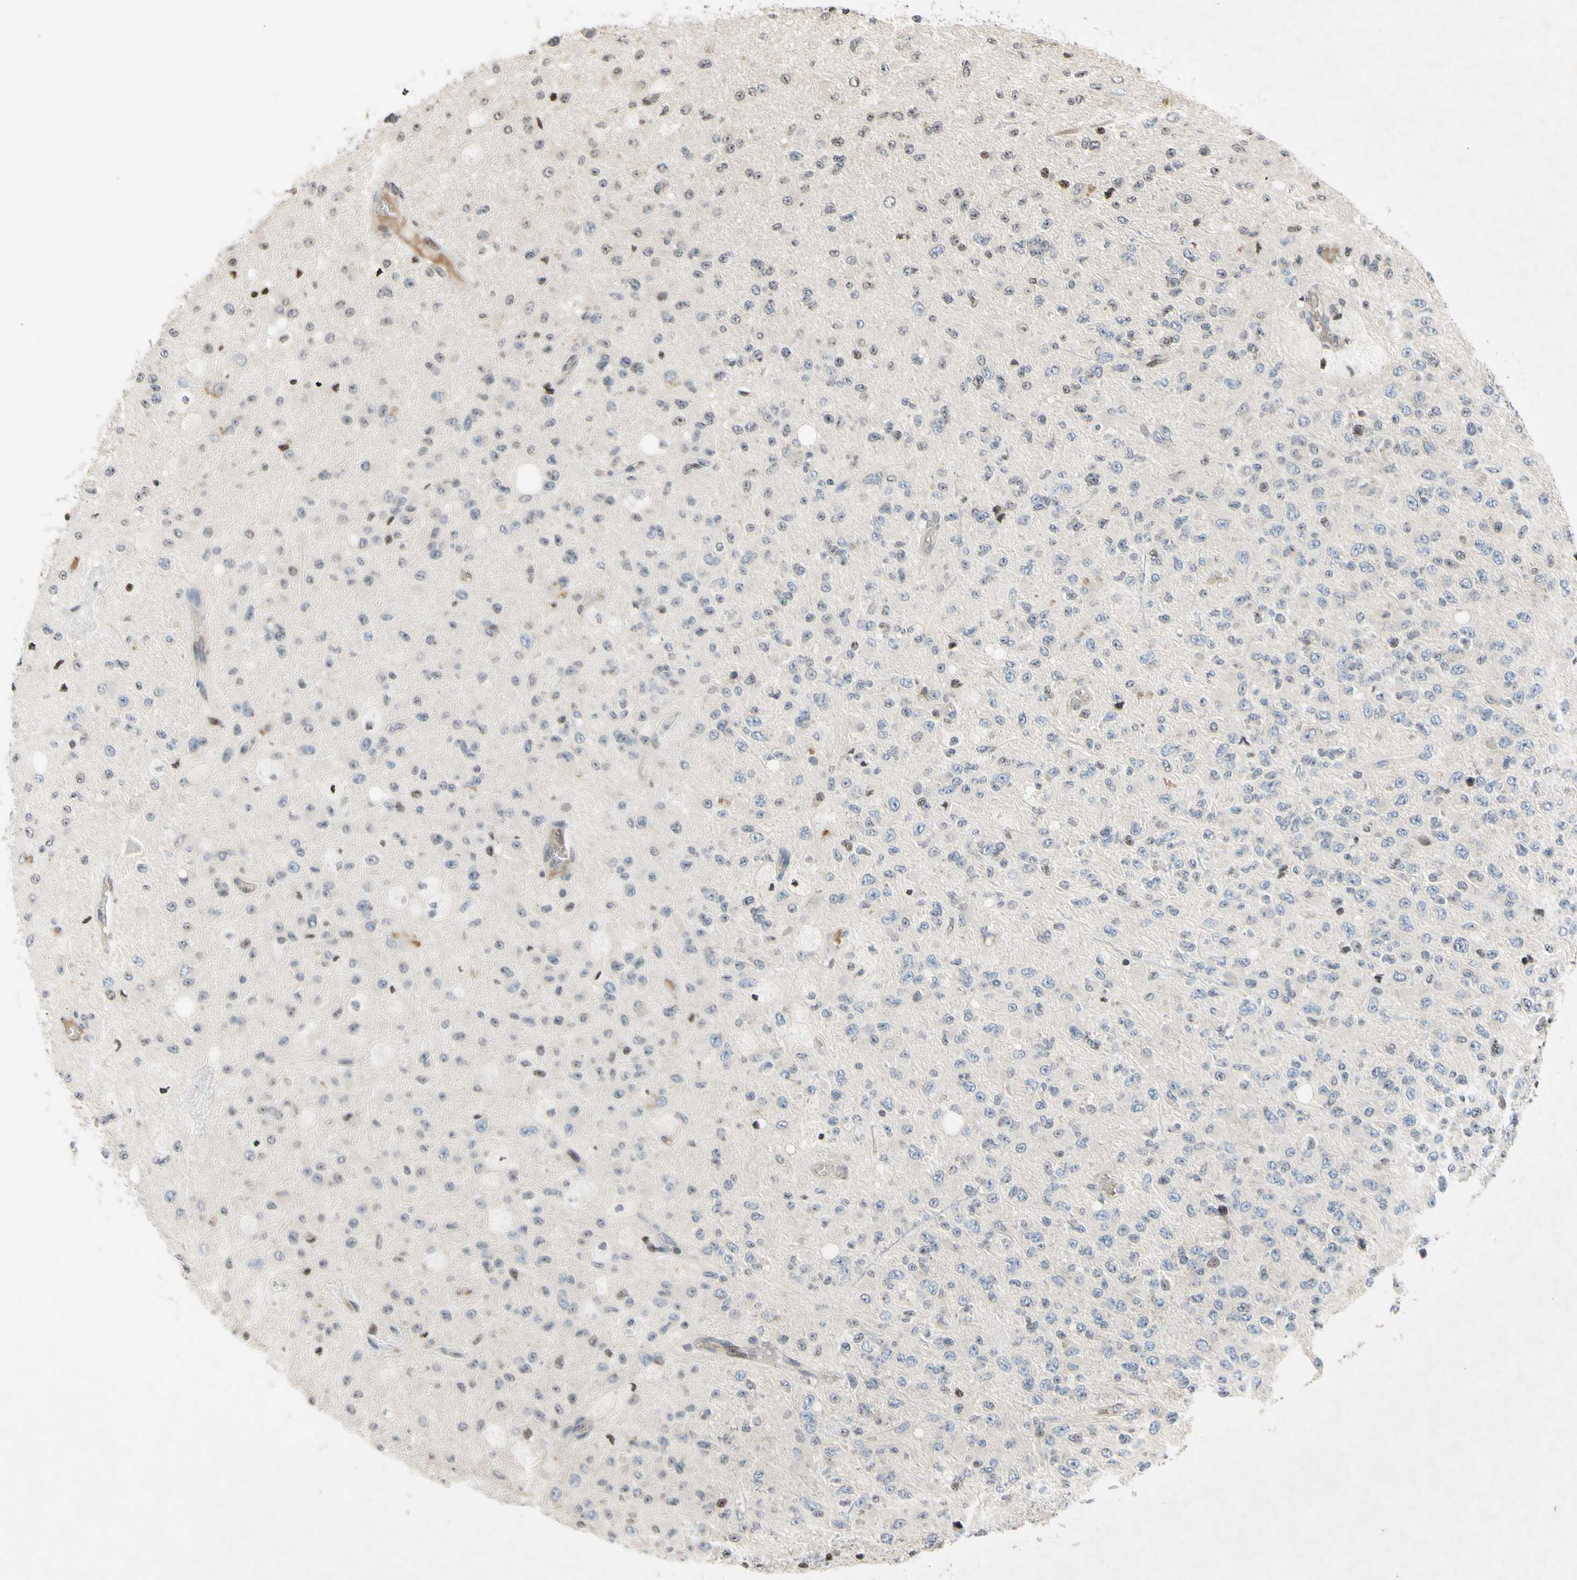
{"staining": {"intensity": "negative", "quantity": "none", "location": "none"}, "tissue": "glioma", "cell_type": "Tumor cells", "image_type": "cancer", "snomed": [{"axis": "morphology", "description": "Glioma, malignant, High grade"}, {"axis": "topography", "description": "pancreas cauda"}], "caption": "Immunohistochemistry of human malignant high-grade glioma shows no positivity in tumor cells. (DAB (3,3'-diaminobenzidine) IHC with hematoxylin counter stain).", "gene": "ARG1", "patient": {"sex": "male", "age": 60}}